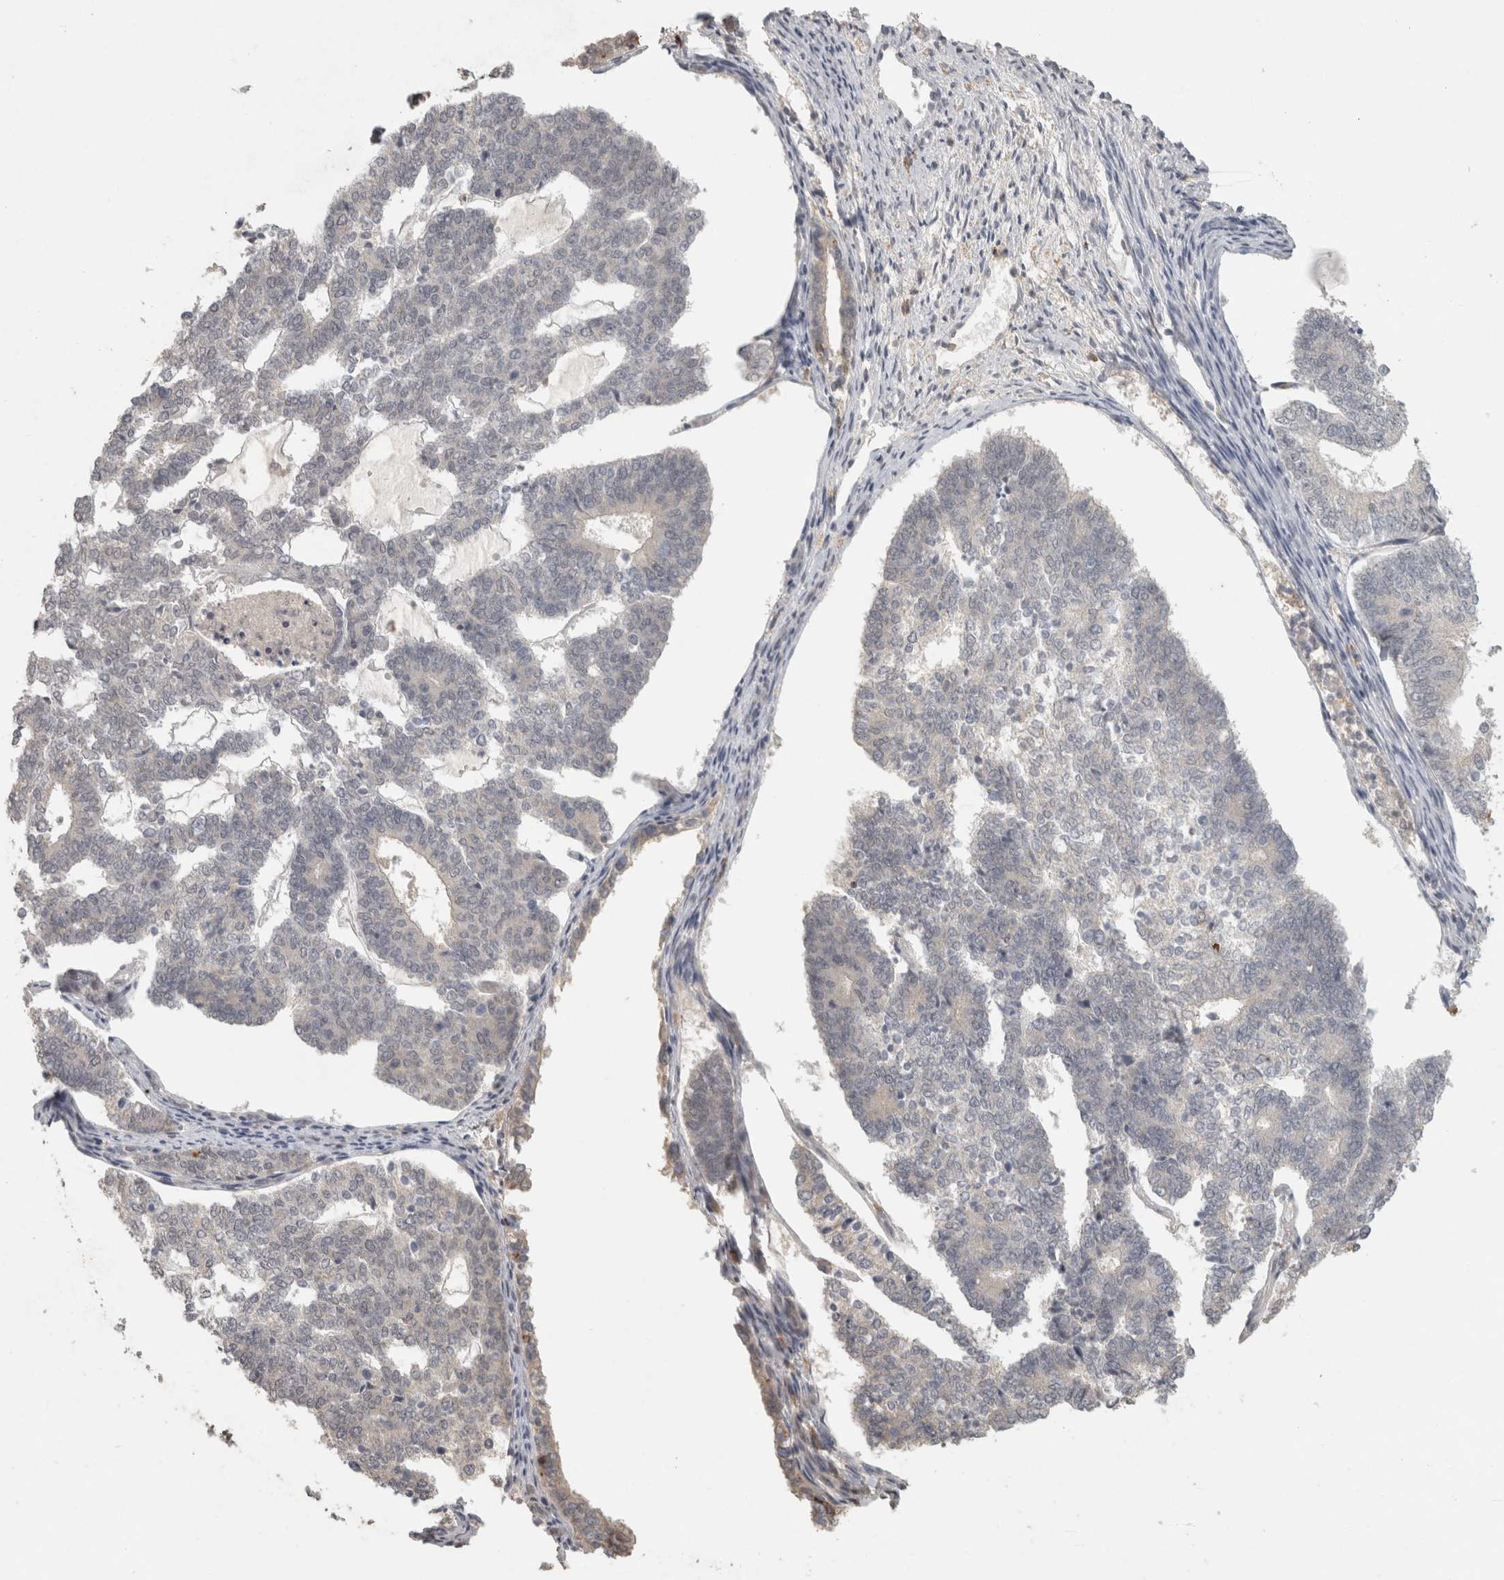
{"staining": {"intensity": "negative", "quantity": "none", "location": "none"}, "tissue": "endometrial cancer", "cell_type": "Tumor cells", "image_type": "cancer", "snomed": [{"axis": "morphology", "description": "Adenocarcinoma, NOS"}, {"axis": "topography", "description": "Endometrium"}], "caption": "This histopathology image is of adenocarcinoma (endometrial) stained with immunohistochemistry (IHC) to label a protein in brown with the nuclei are counter-stained blue. There is no positivity in tumor cells.", "gene": "HAVCR2", "patient": {"sex": "female", "age": 70}}